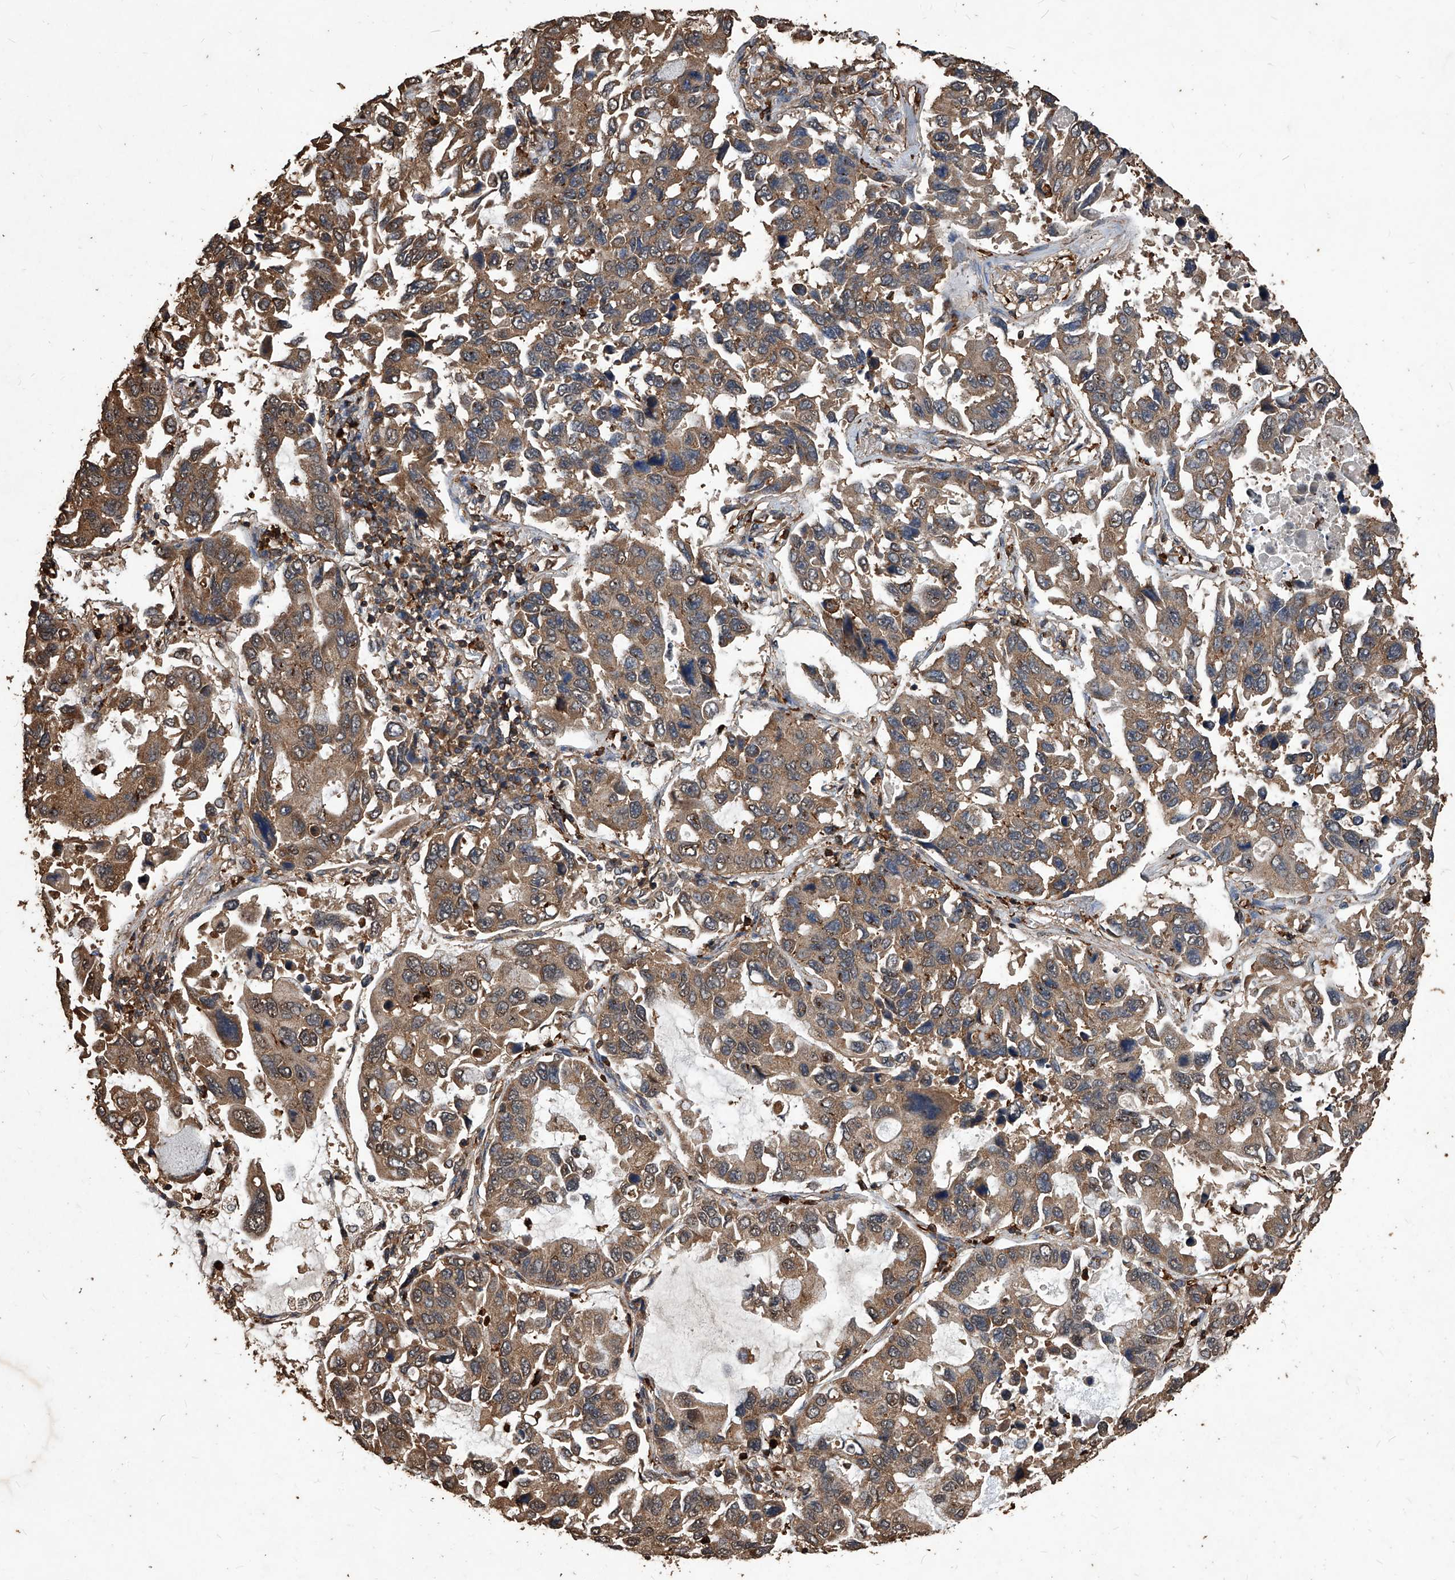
{"staining": {"intensity": "moderate", "quantity": "25%-75%", "location": "cytoplasmic/membranous"}, "tissue": "lung cancer", "cell_type": "Tumor cells", "image_type": "cancer", "snomed": [{"axis": "morphology", "description": "Adenocarcinoma, NOS"}, {"axis": "topography", "description": "Lung"}], "caption": "This is an image of IHC staining of lung adenocarcinoma, which shows moderate expression in the cytoplasmic/membranous of tumor cells.", "gene": "UCP2", "patient": {"sex": "male", "age": 64}}